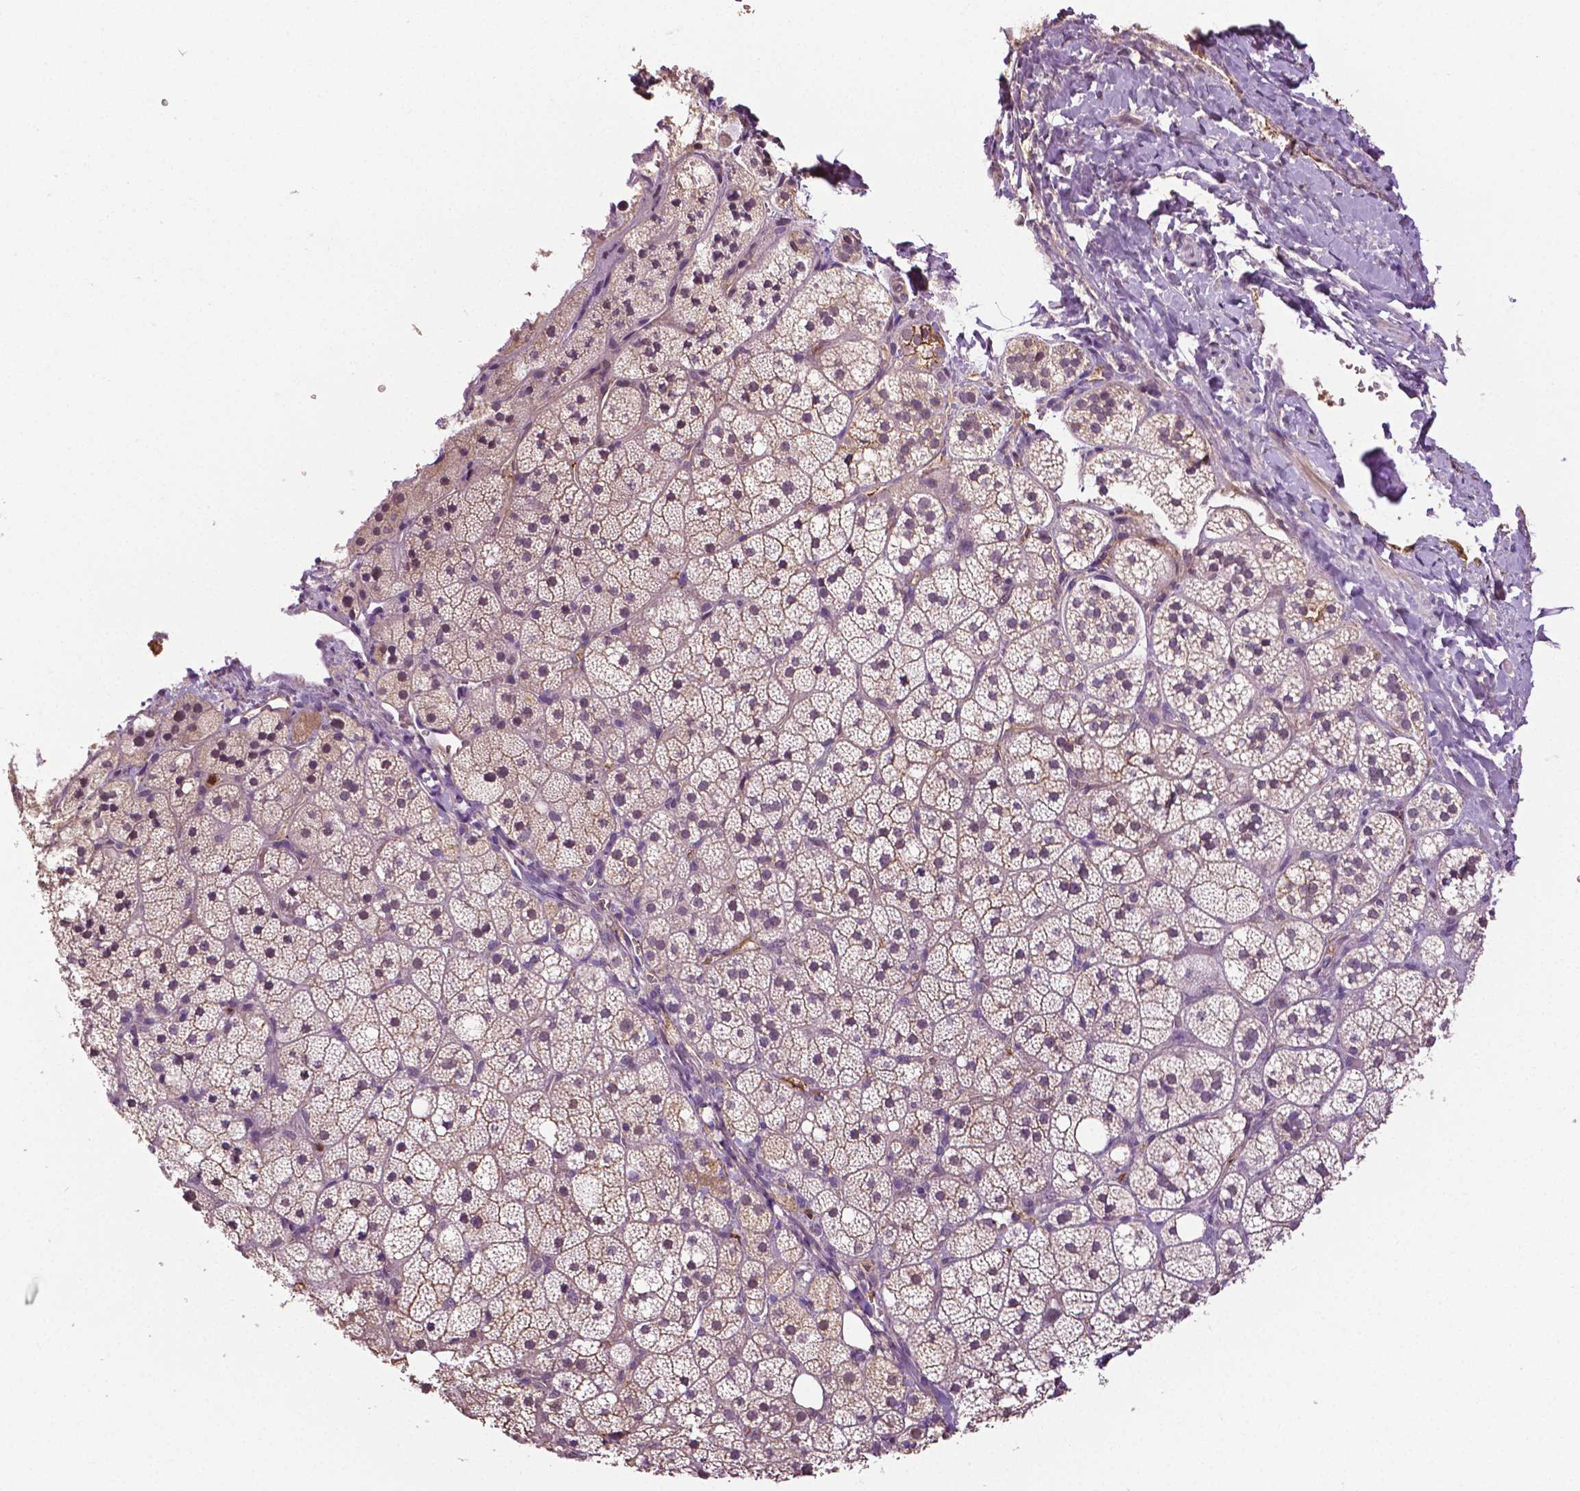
{"staining": {"intensity": "weak", "quantity": "25%-75%", "location": "cytoplasmic/membranous"}, "tissue": "adrenal gland", "cell_type": "Glandular cells", "image_type": "normal", "snomed": [{"axis": "morphology", "description": "Normal tissue, NOS"}, {"axis": "topography", "description": "Adrenal gland"}], "caption": "IHC micrograph of normal adrenal gland: human adrenal gland stained using immunohistochemistry demonstrates low levels of weak protein expression localized specifically in the cytoplasmic/membranous of glandular cells, appearing as a cytoplasmic/membranous brown color.", "gene": "PTPN5", "patient": {"sex": "male", "age": 53}}